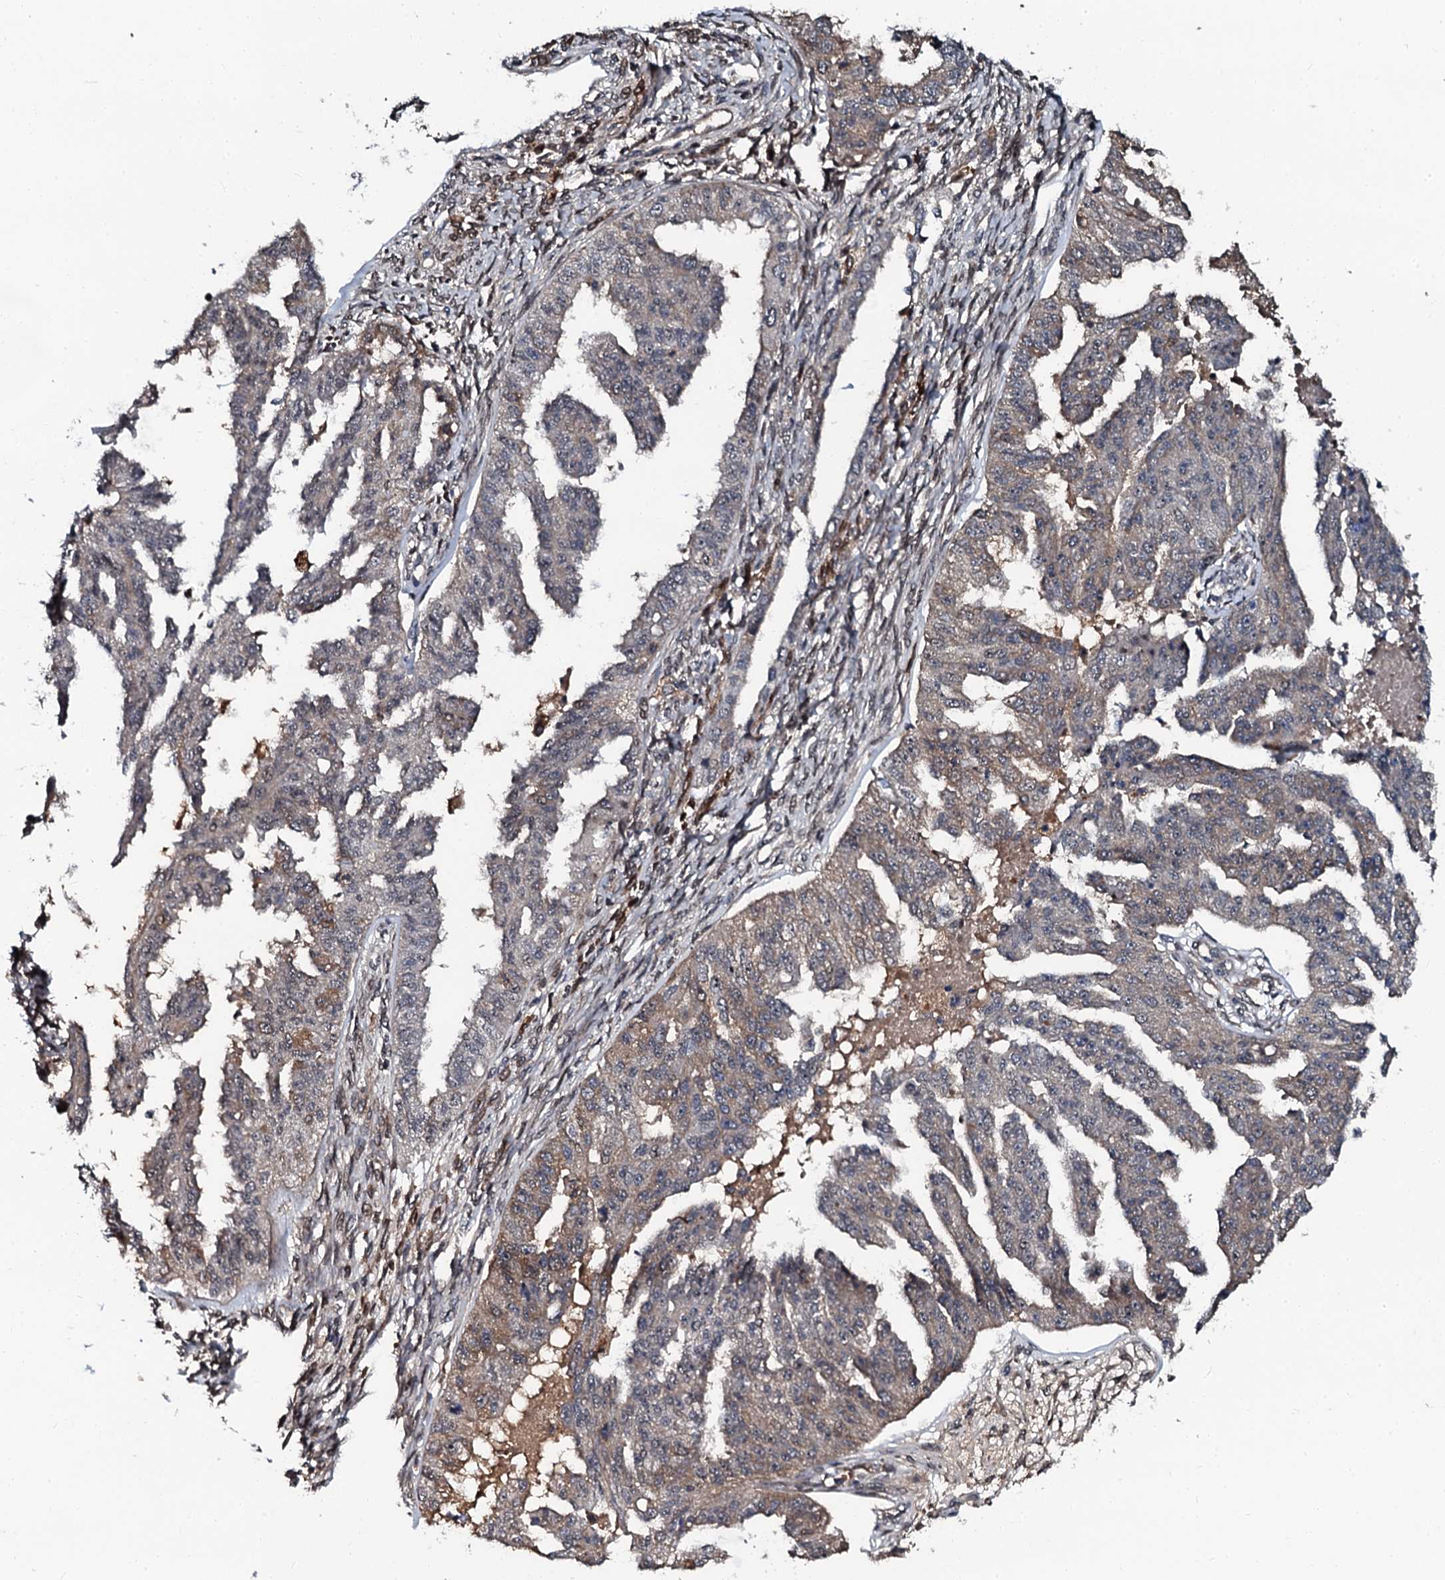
{"staining": {"intensity": "weak", "quantity": "<25%", "location": "cytoplasmic/membranous"}, "tissue": "ovarian cancer", "cell_type": "Tumor cells", "image_type": "cancer", "snomed": [{"axis": "morphology", "description": "Cystadenocarcinoma, serous, NOS"}, {"axis": "topography", "description": "Ovary"}], "caption": "This photomicrograph is of ovarian cancer stained with immunohistochemistry to label a protein in brown with the nuclei are counter-stained blue. There is no positivity in tumor cells.", "gene": "N4BP1", "patient": {"sex": "female", "age": 58}}